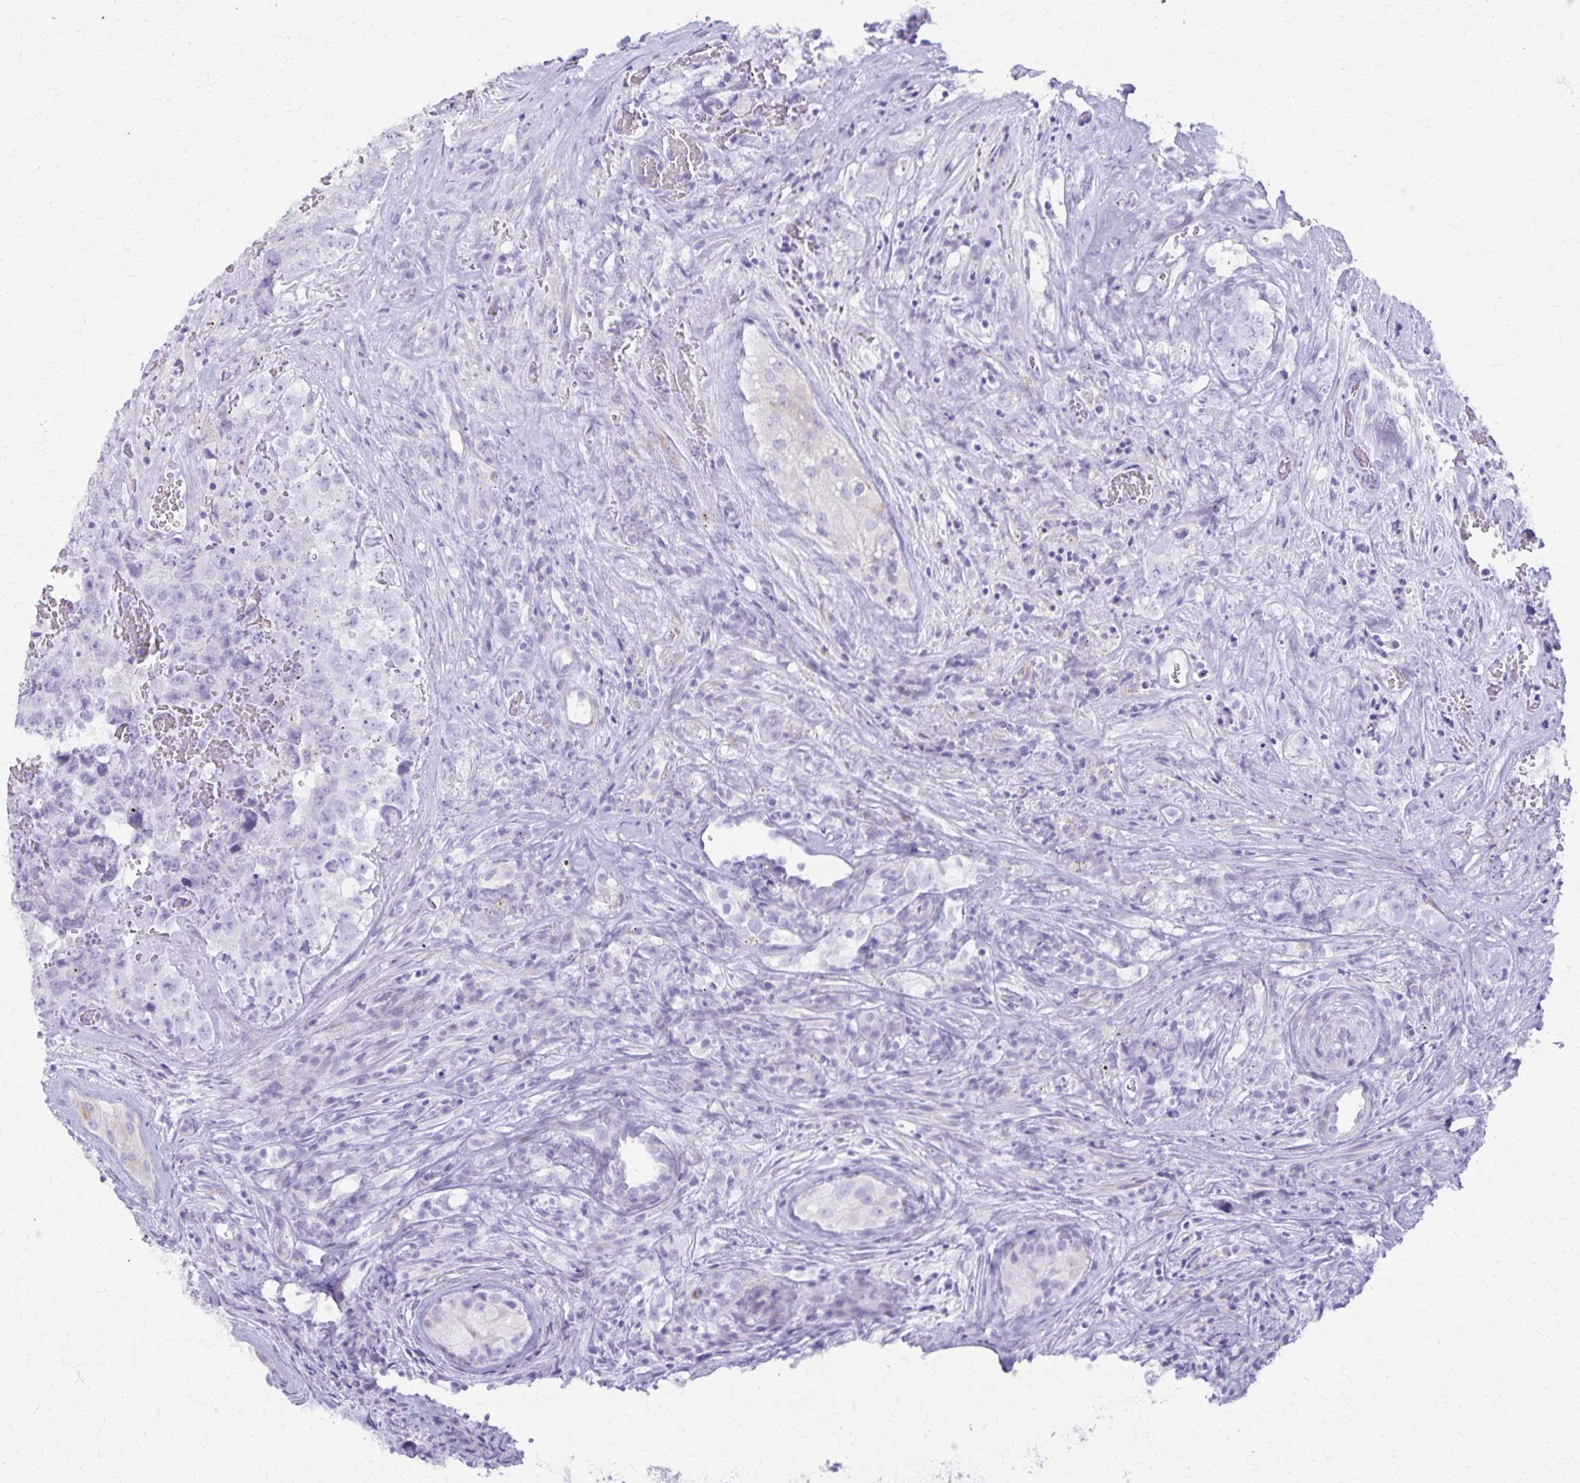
{"staining": {"intensity": "negative", "quantity": "none", "location": "none"}, "tissue": "testis cancer", "cell_type": "Tumor cells", "image_type": "cancer", "snomed": [{"axis": "morphology", "description": "Carcinoma, Embryonal, NOS"}, {"axis": "topography", "description": "Testis"}], "caption": "A micrograph of human testis cancer is negative for staining in tumor cells. (IHC, brightfield microscopy, high magnification).", "gene": "DEFA5", "patient": {"sex": "male", "age": 18}}